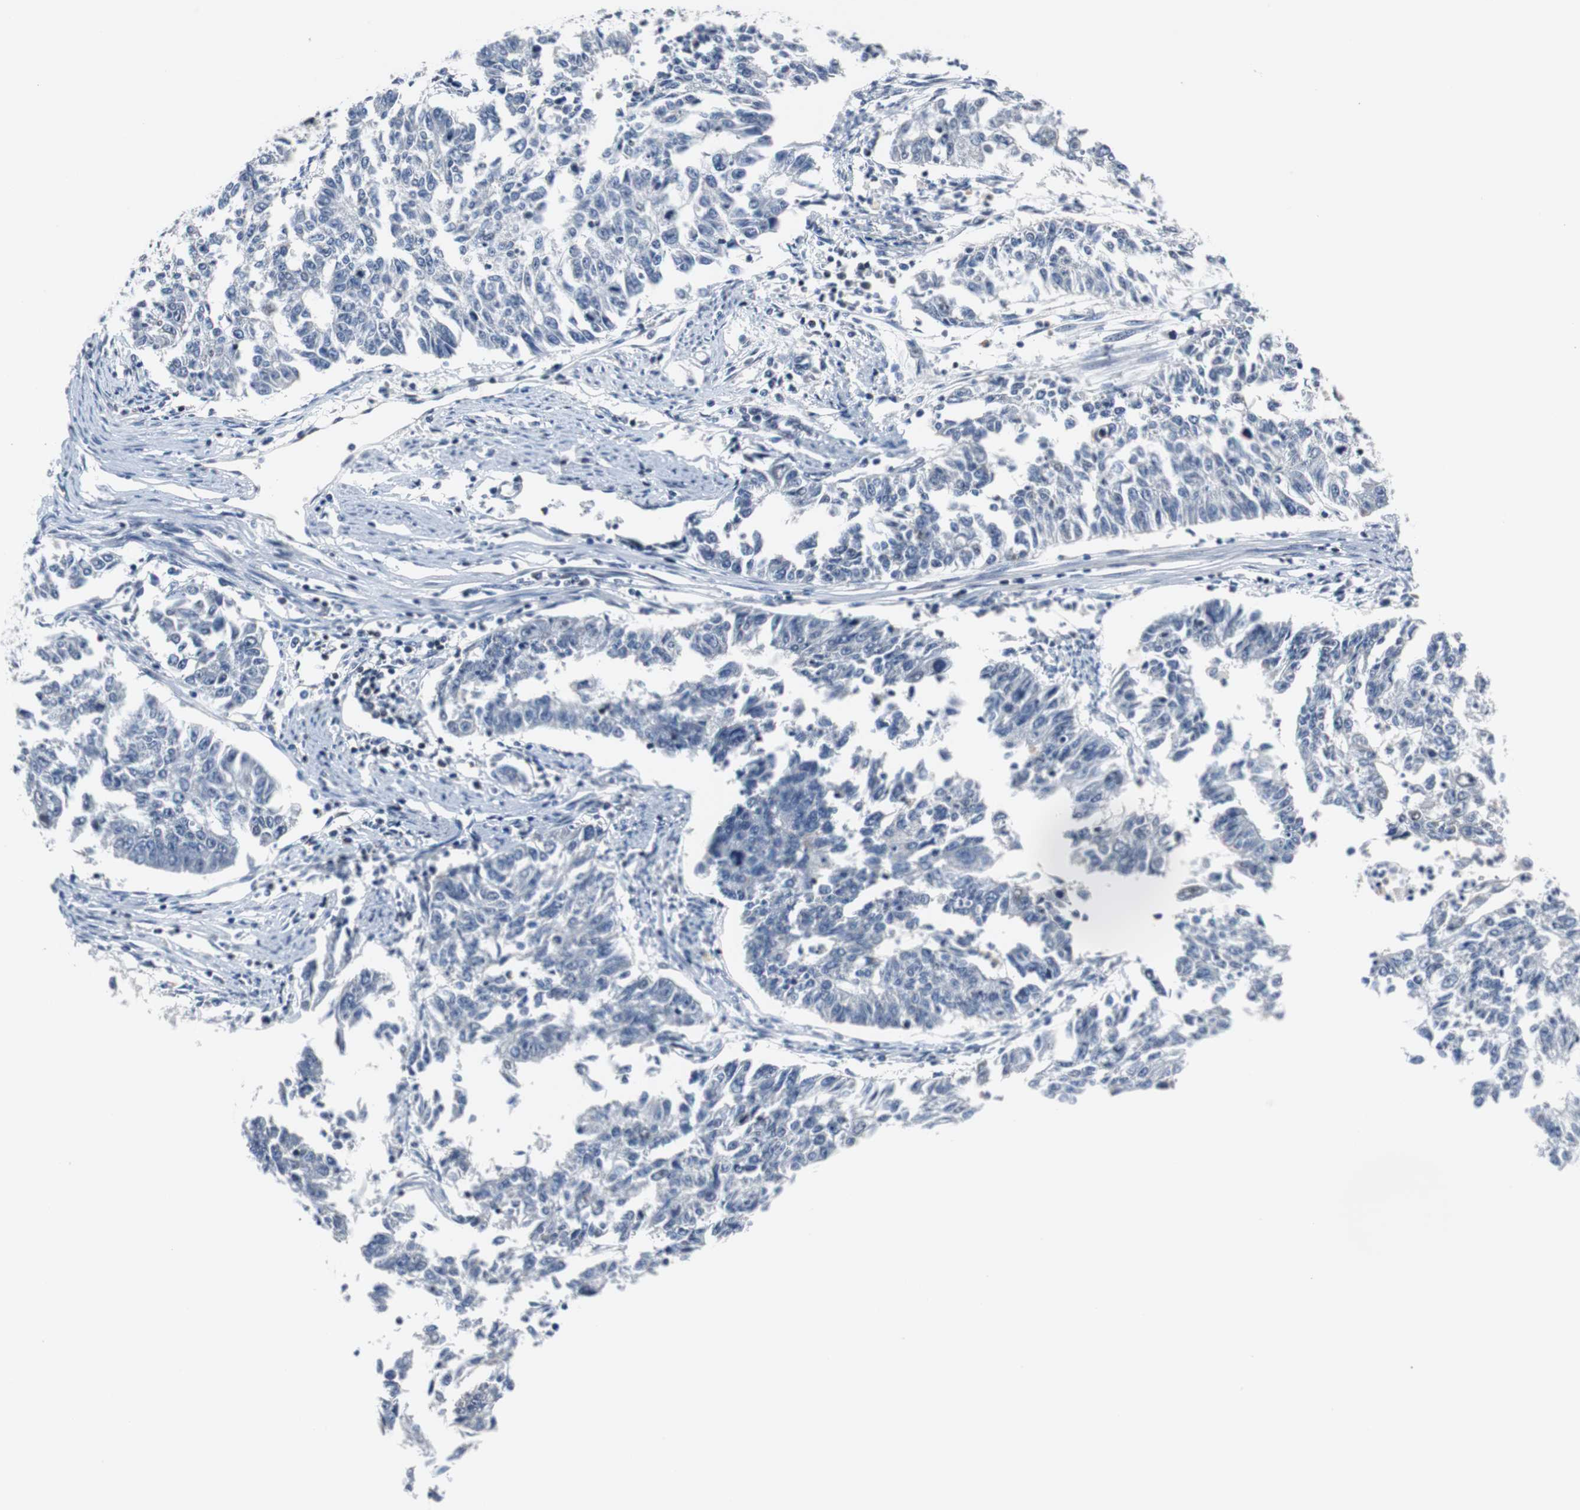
{"staining": {"intensity": "negative", "quantity": "none", "location": "none"}, "tissue": "endometrial cancer", "cell_type": "Tumor cells", "image_type": "cancer", "snomed": [{"axis": "morphology", "description": "Adenocarcinoma, NOS"}, {"axis": "topography", "description": "Endometrium"}], "caption": "The micrograph shows no significant expression in tumor cells of endometrial adenocarcinoma. Brightfield microscopy of IHC stained with DAB (3,3'-diaminobenzidine) (brown) and hematoxylin (blue), captured at high magnification.", "gene": "ZHX2", "patient": {"sex": "female", "age": 42}}